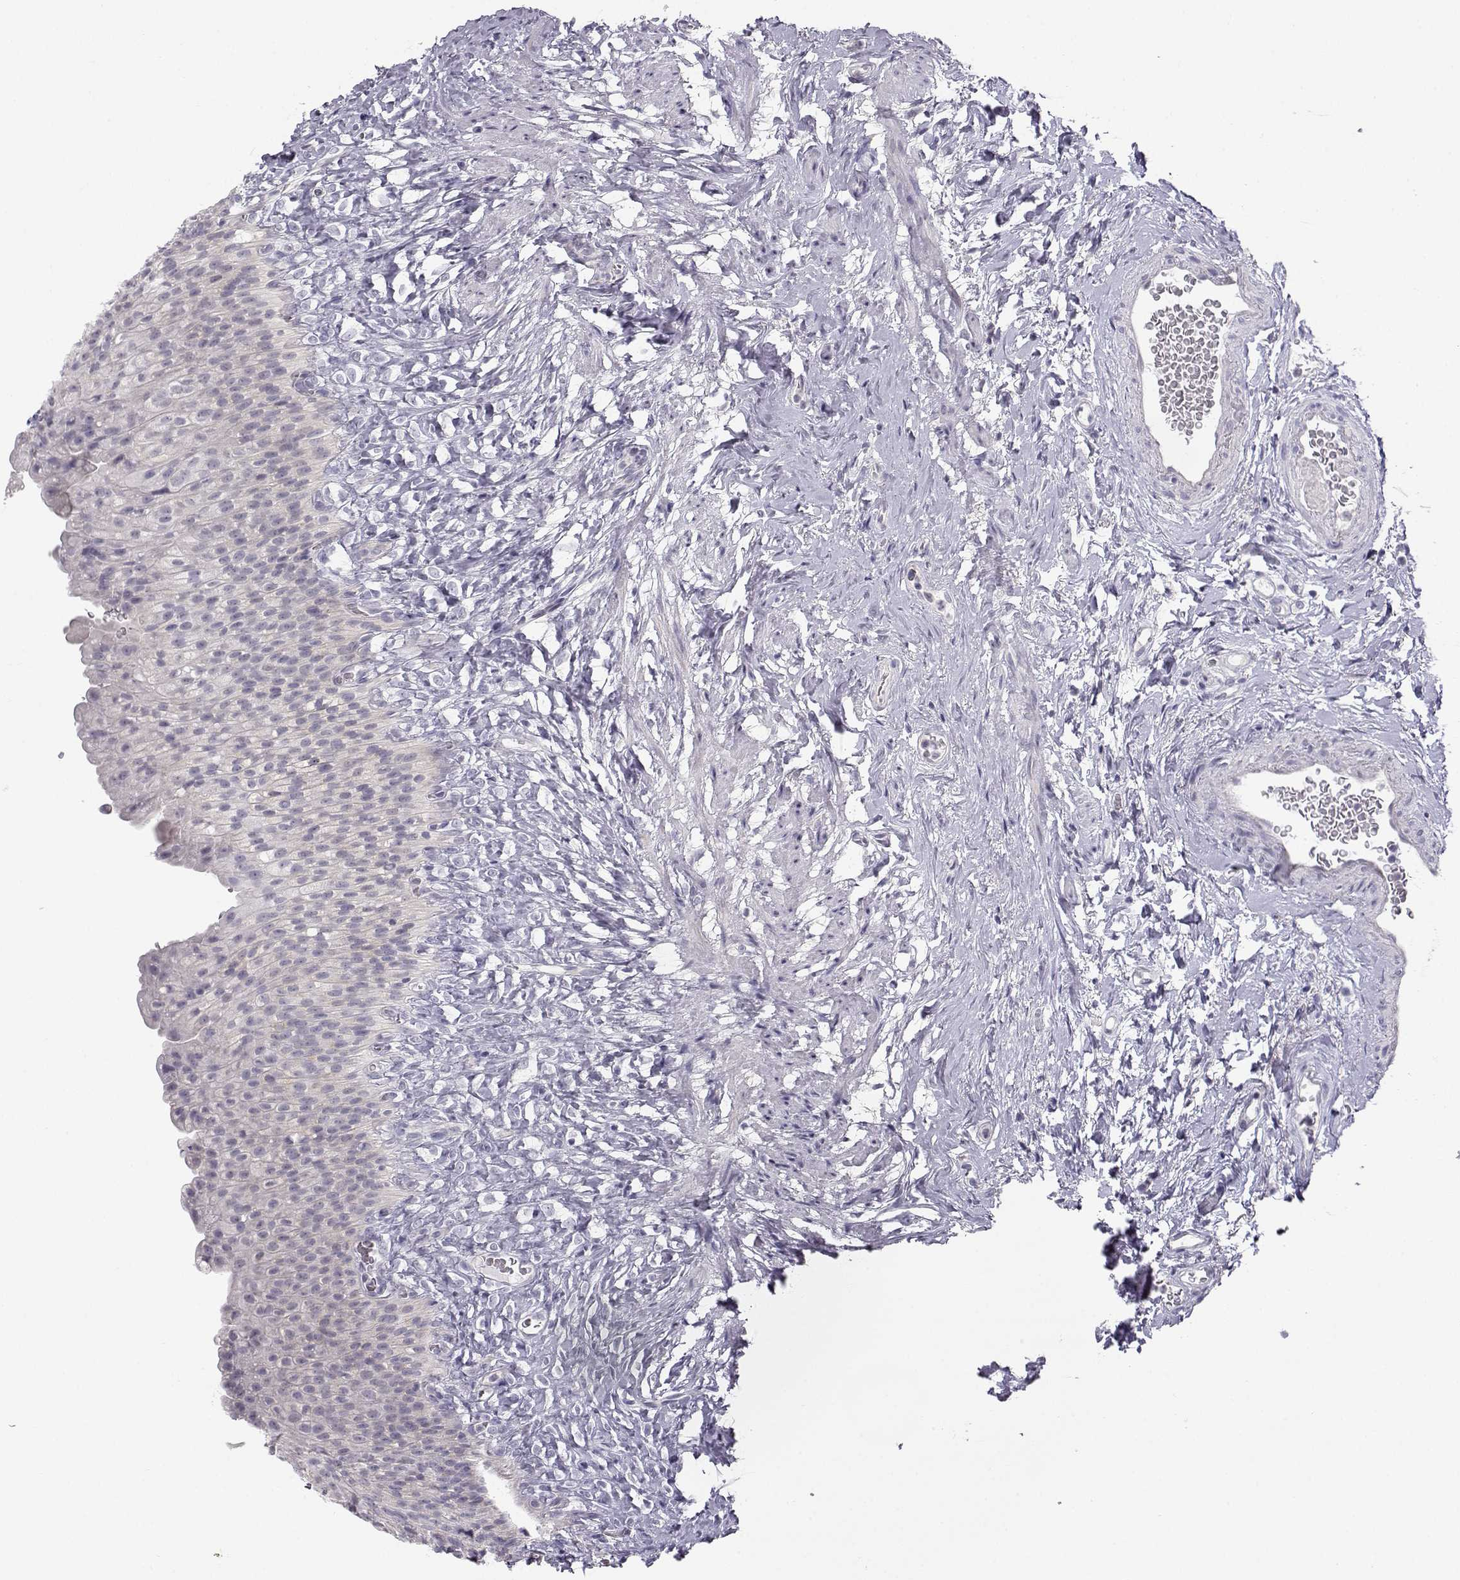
{"staining": {"intensity": "weak", "quantity": "<25%", "location": "cytoplasmic/membranous"}, "tissue": "urinary bladder", "cell_type": "Urothelial cells", "image_type": "normal", "snomed": [{"axis": "morphology", "description": "Normal tissue, NOS"}, {"axis": "topography", "description": "Urinary bladder"}], "caption": "Histopathology image shows no significant protein positivity in urothelial cells of unremarkable urinary bladder. The staining was performed using DAB (3,3'-diaminobenzidine) to visualize the protein expression in brown, while the nuclei were stained in blue with hematoxylin (Magnification: 20x).", "gene": "MYCBPAP", "patient": {"sex": "male", "age": 76}}